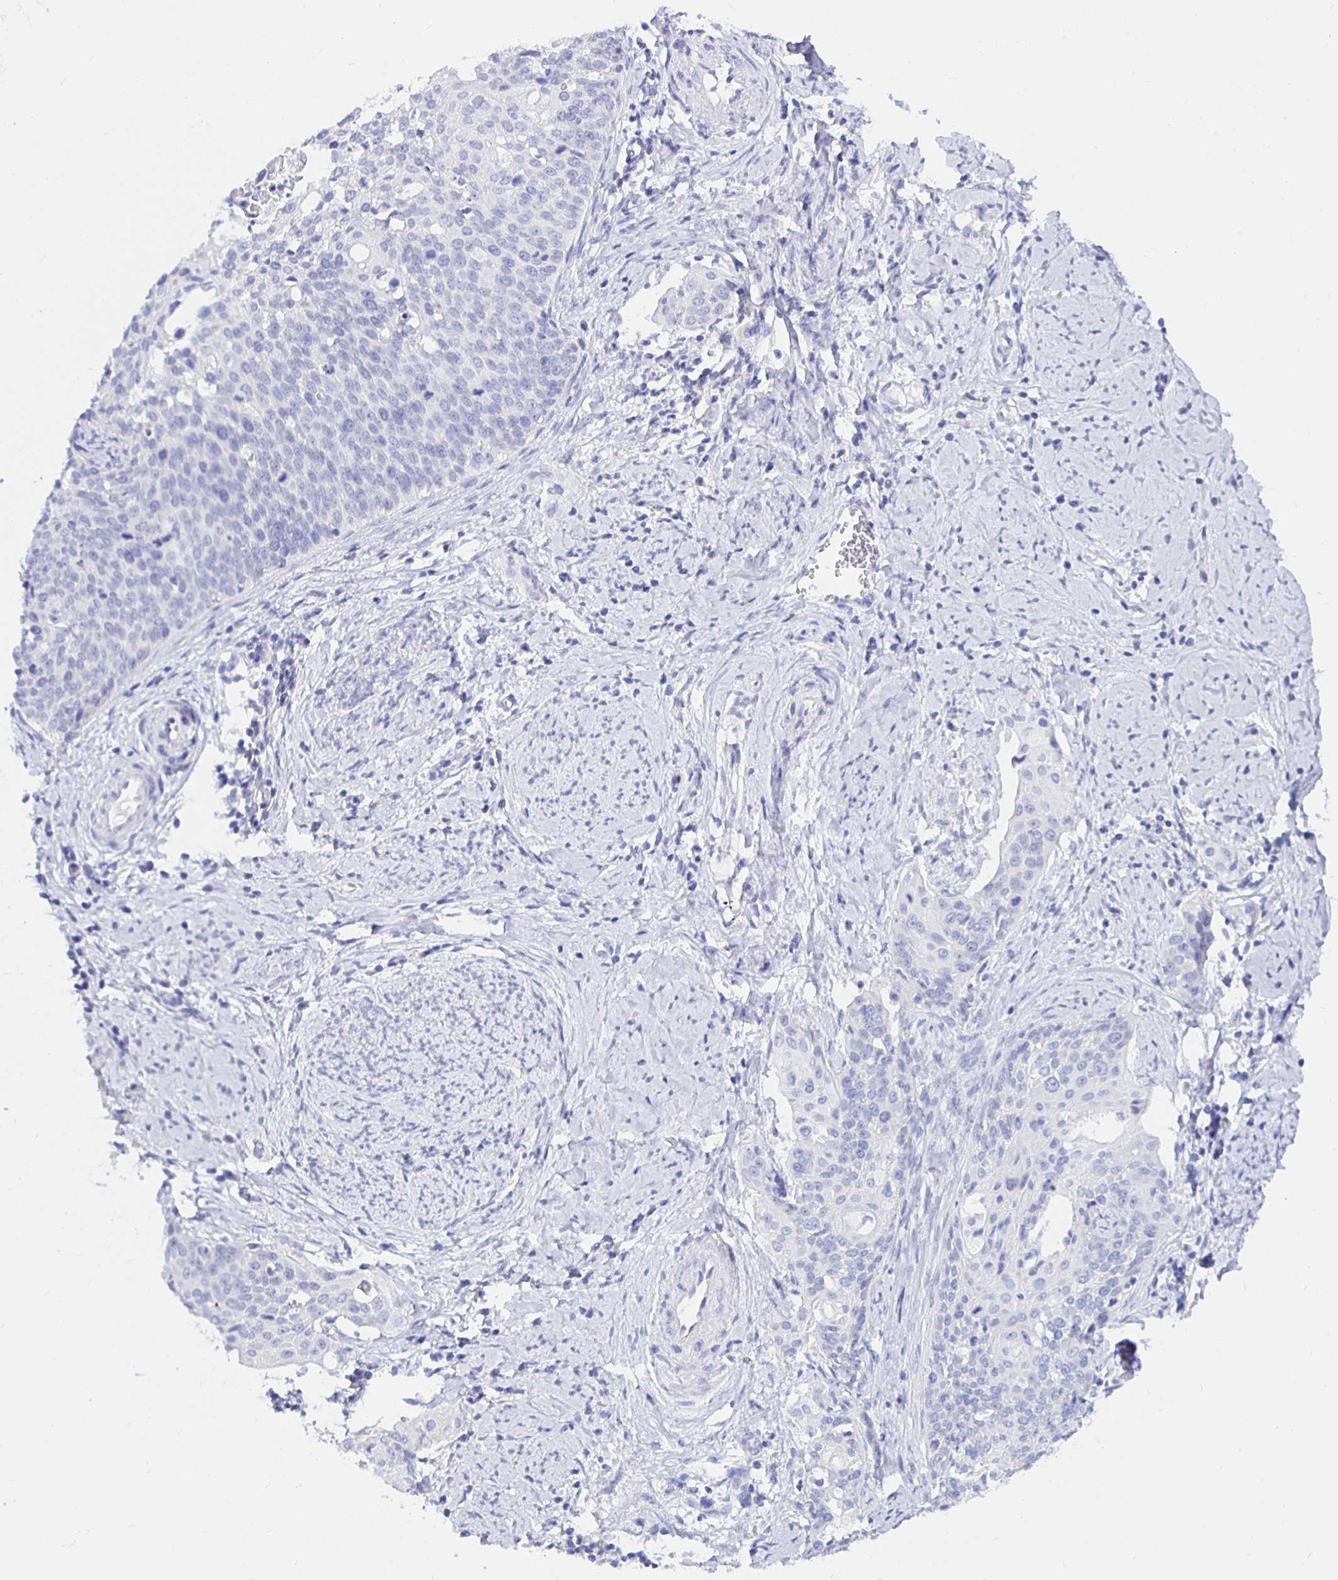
{"staining": {"intensity": "negative", "quantity": "none", "location": "none"}, "tissue": "cervical cancer", "cell_type": "Tumor cells", "image_type": "cancer", "snomed": [{"axis": "morphology", "description": "Squamous cell carcinoma, NOS"}, {"axis": "topography", "description": "Cervix"}], "caption": "Cervical cancer (squamous cell carcinoma) was stained to show a protein in brown. There is no significant expression in tumor cells.", "gene": "UMOD", "patient": {"sex": "female", "age": 44}}